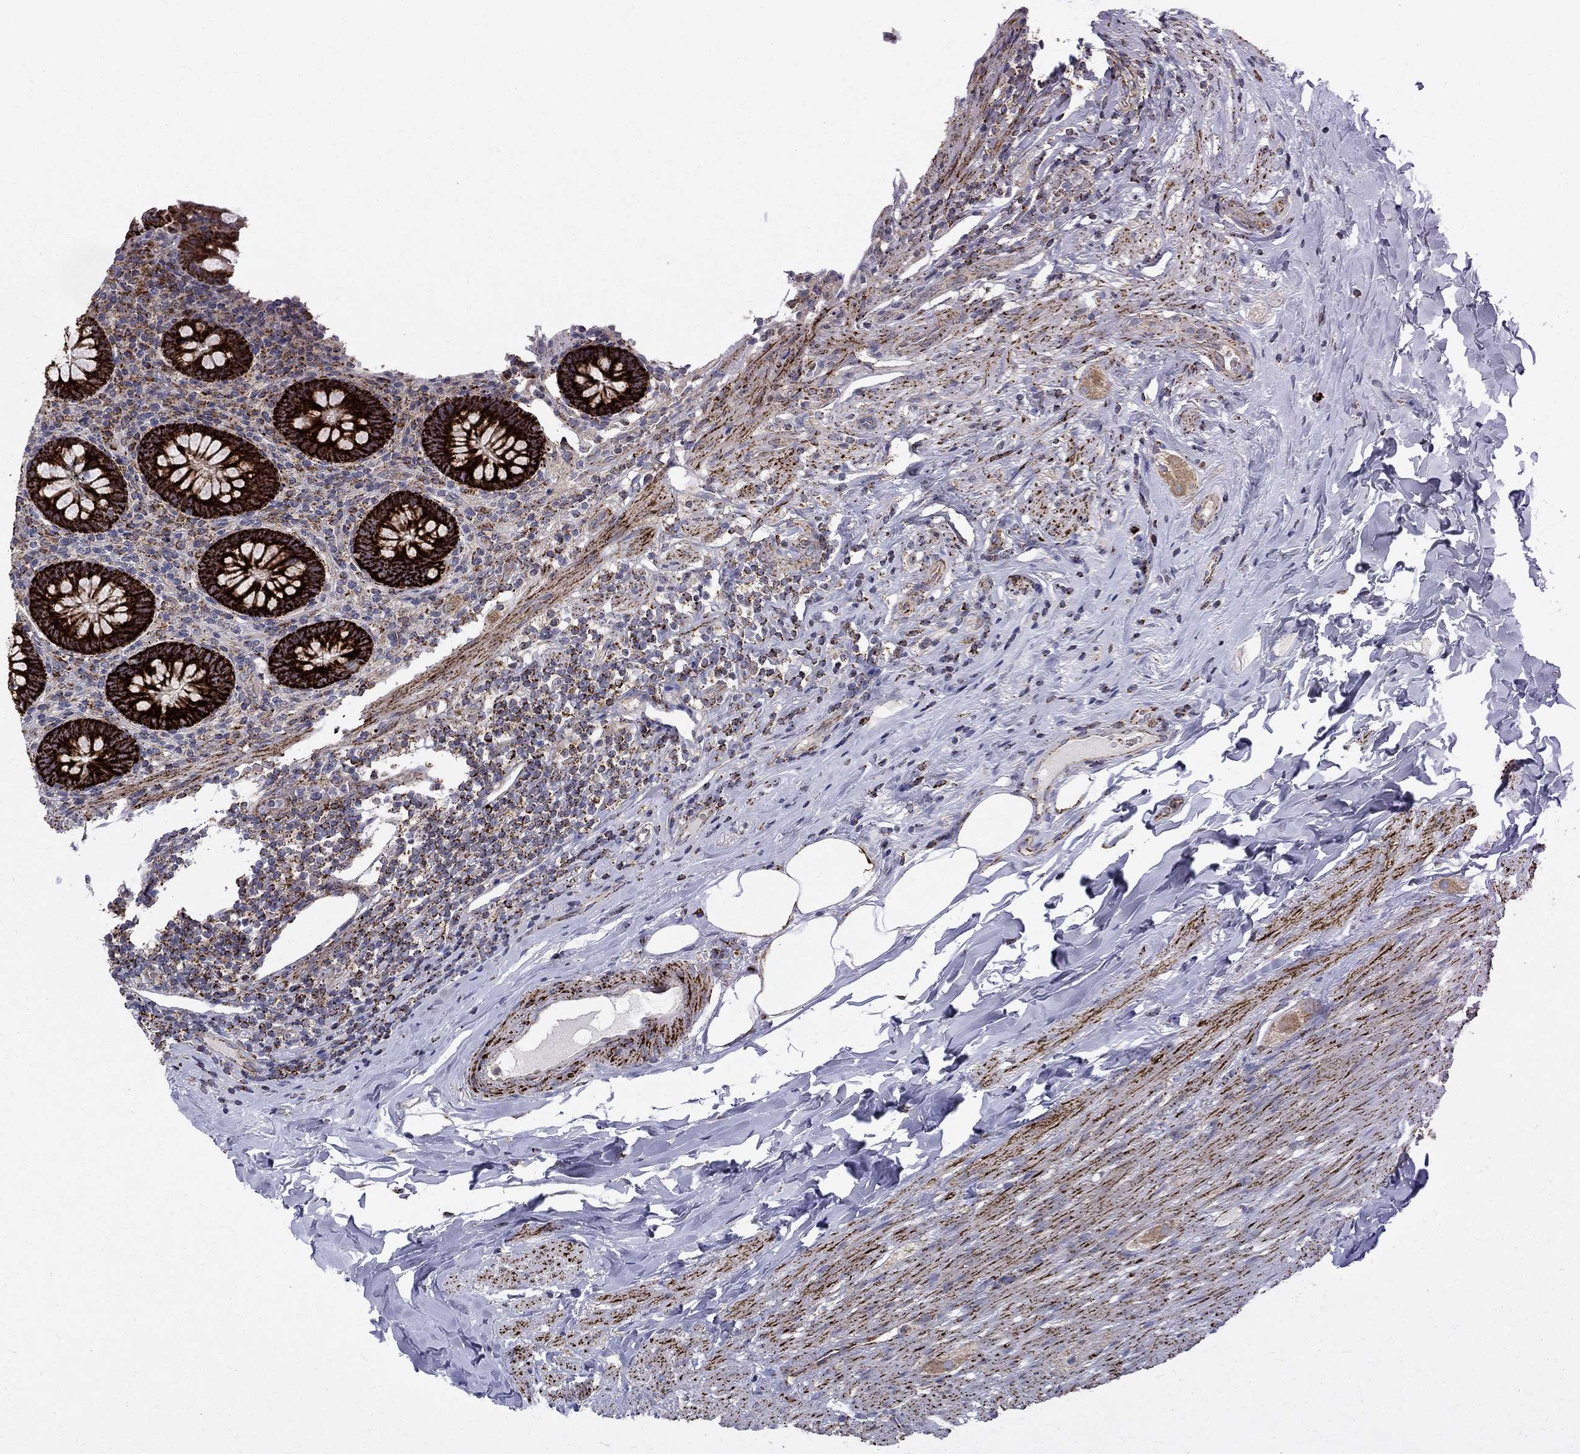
{"staining": {"intensity": "strong", "quantity": ">75%", "location": "cytoplasmic/membranous"}, "tissue": "appendix", "cell_type": "Glandular cells", "image_type": "normal", "snomed": [{"axis": "morphology", "description": "Normal tissue, NOS"}, {"axis": "topography", "description": "Appendix"}], "caption": "This is an image of IHC staining of benign appendix, which shows strong expression in the cytoplasmic/membranous of glandular cells.", "gene": "ALDH1B1", "patient": {"sex": "male", "age": 47}}